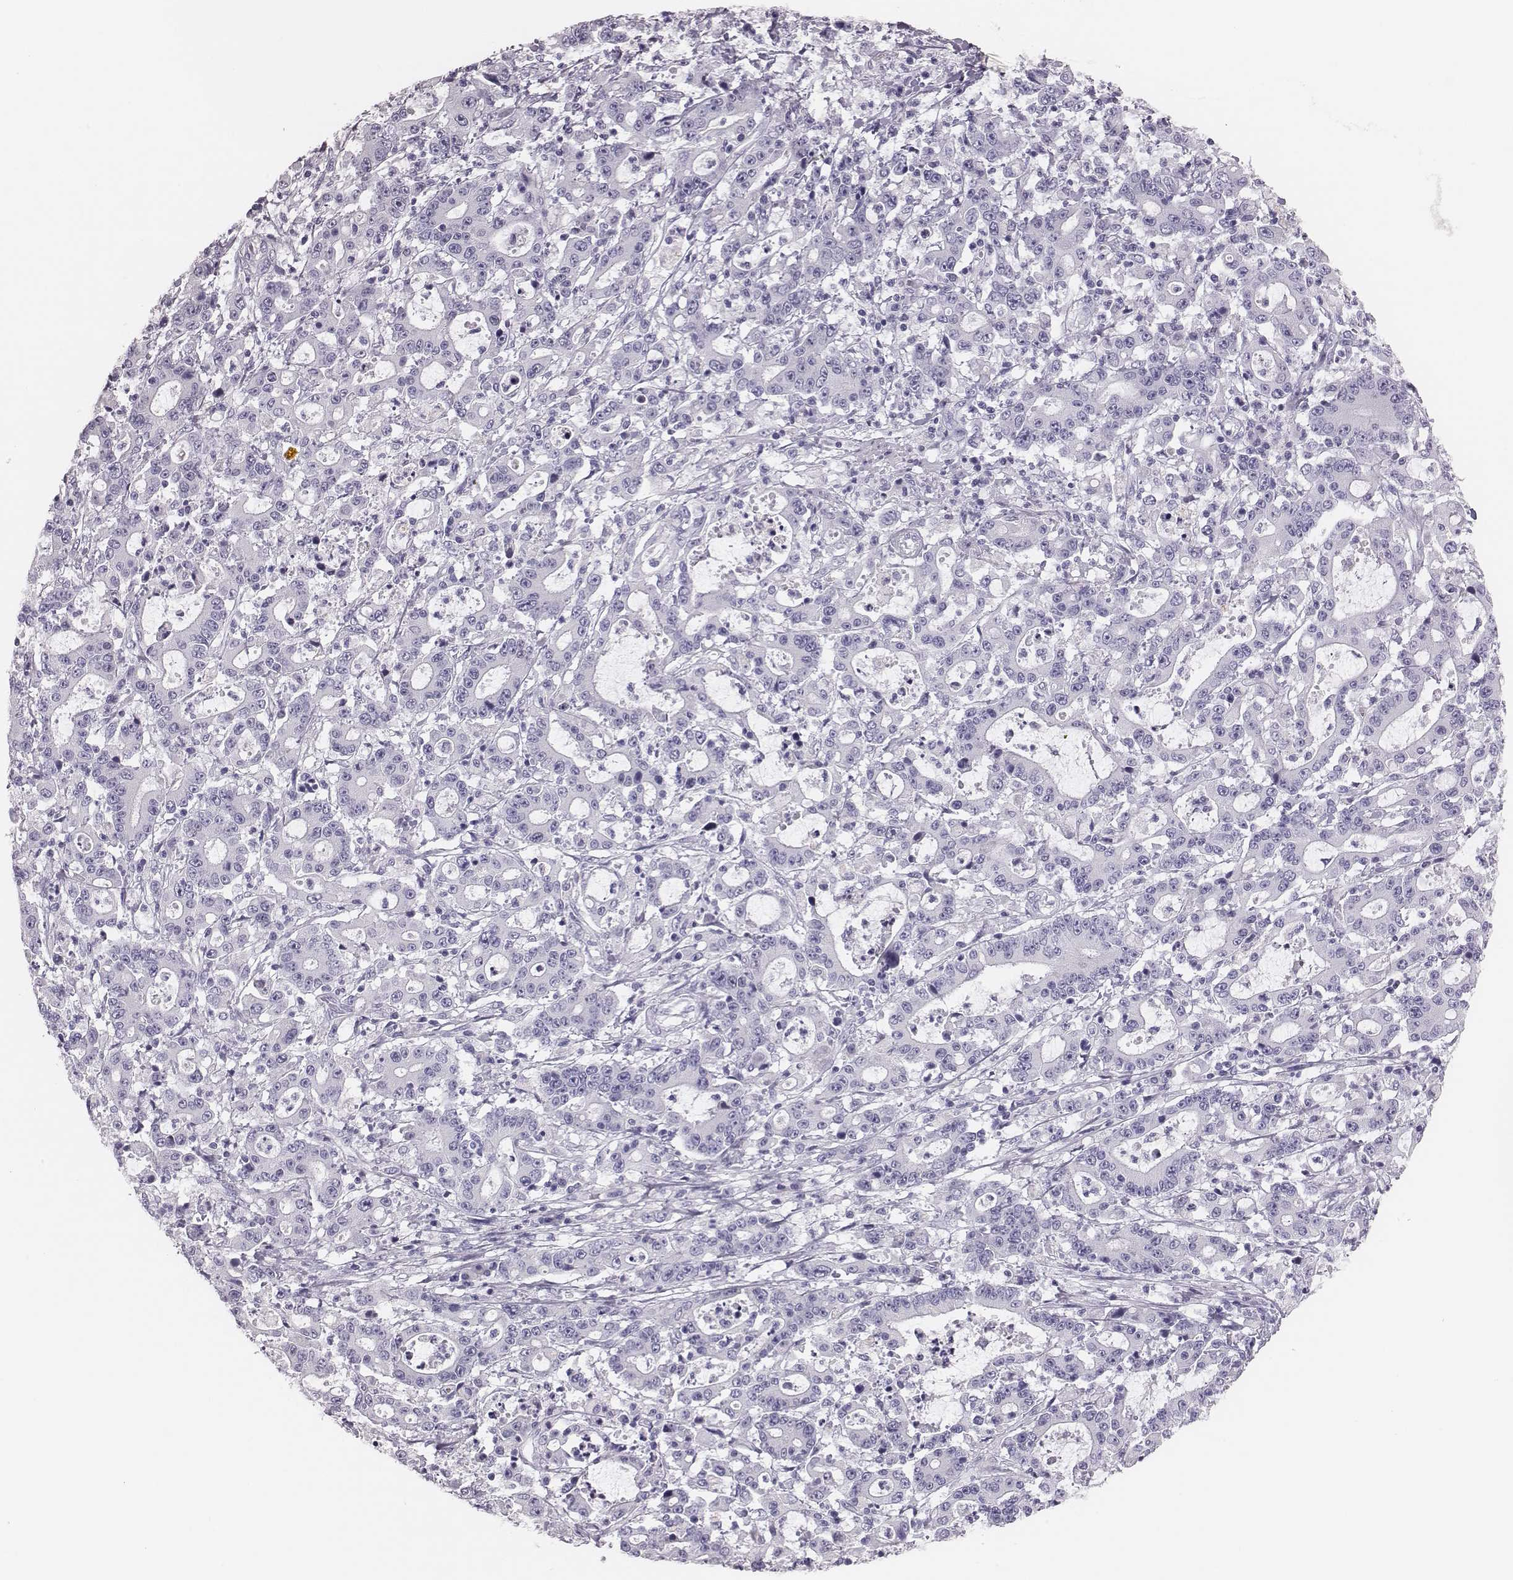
{"staining": {"intensity": "negative", "quantity": "none", "location": "none"}, "tissue": "stomach cancer", "cell_type": "Tumor cells", "image_type": "cancer", "snomed": [{"axis": "morphology", "description": "Adenocarcinoma, NOS"}, {"axis": "topography", "description": "Stomach, upper"}], "caption": "High power microscopy micrograph of an immunohistochemistry (IHC) photomicrograph of stomach cancer, revealing no significant positivity in tumor cells.", "gene": "H1-6", "patient": {"sex": "male", "age": 68}}